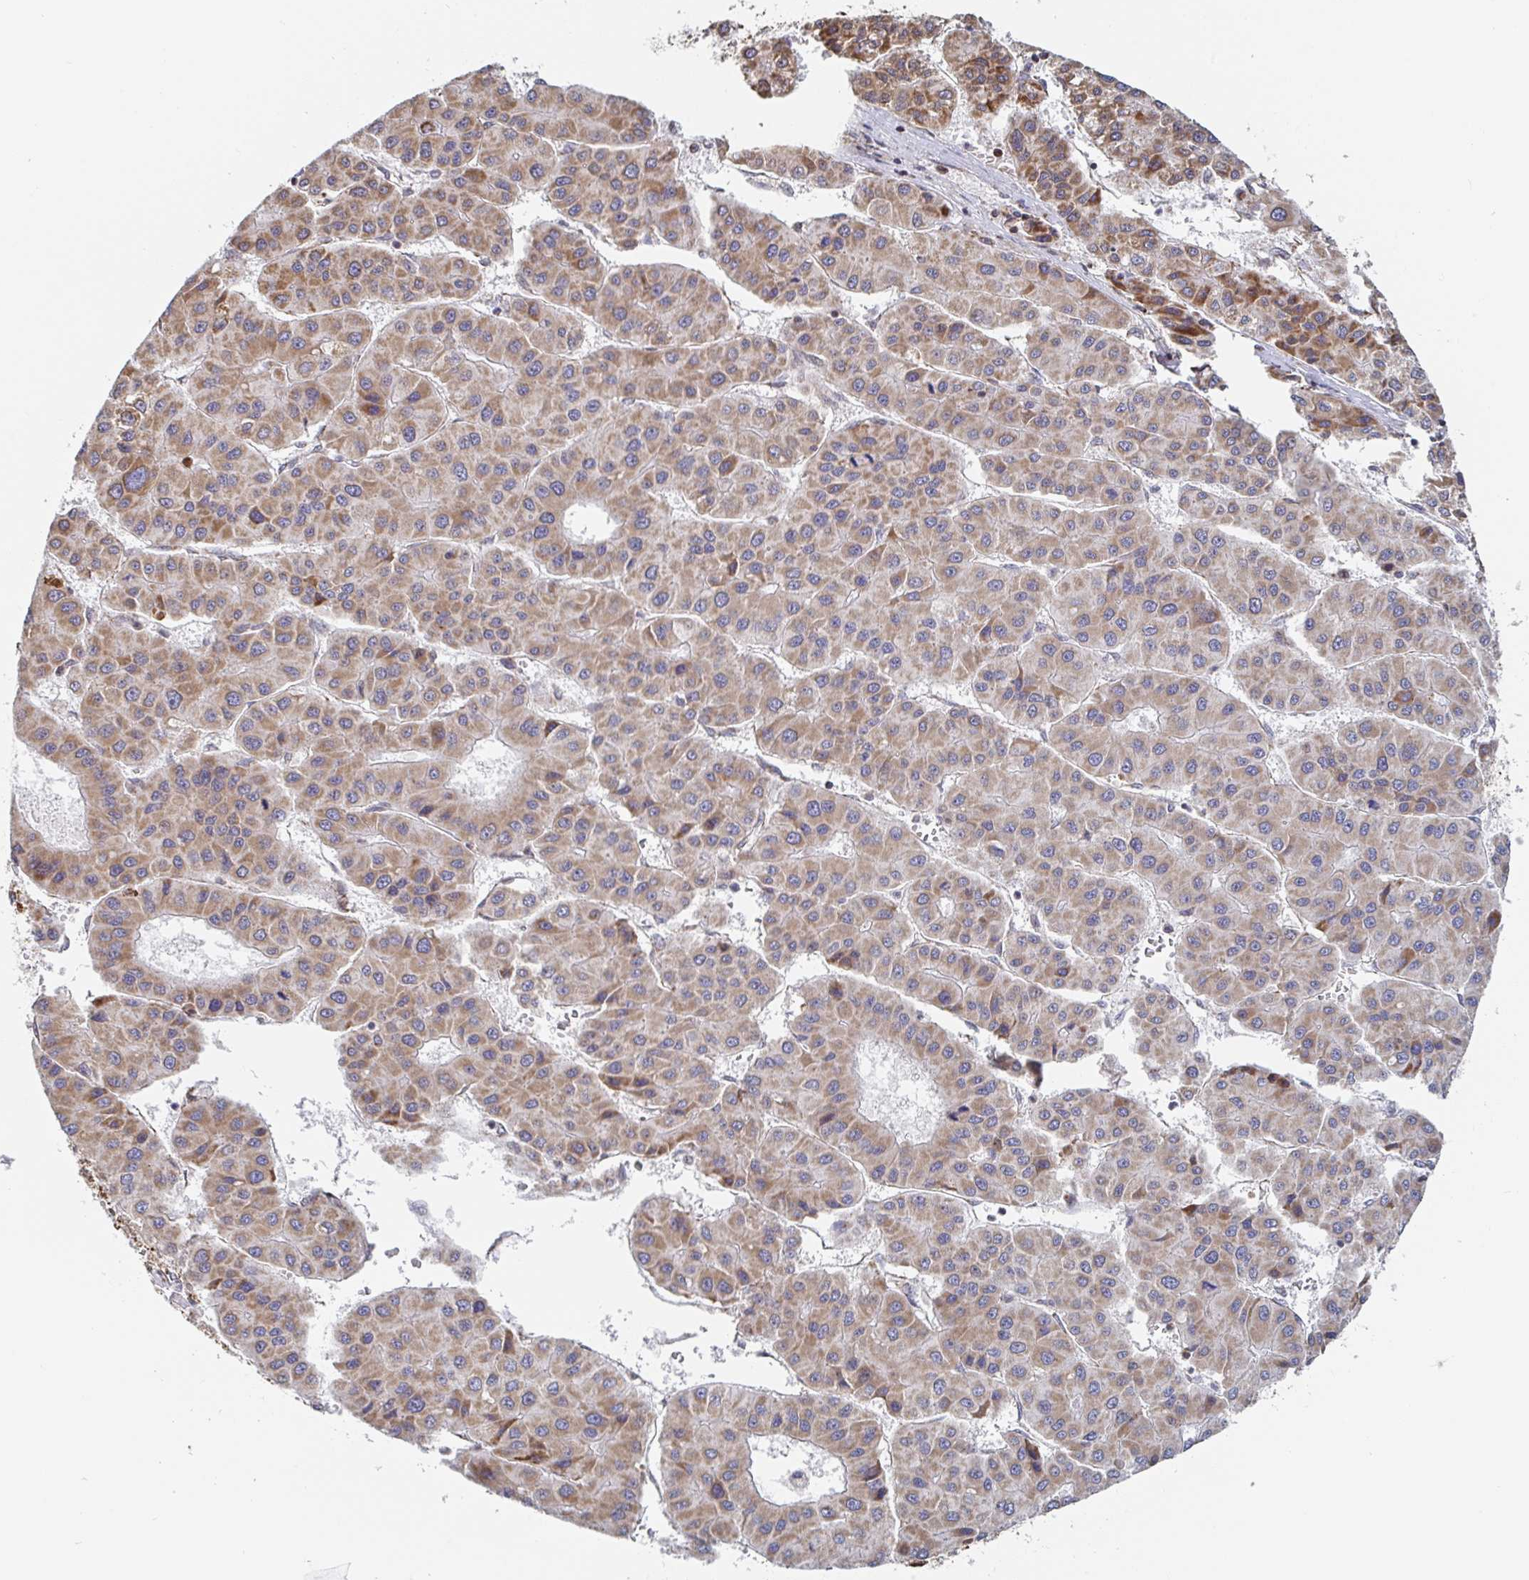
{"staining": {"intensity": "moderate", "quantity": ">75%", "location": "cytoplasmic/membranous"}, "tissue": "liver cancer", "cell_type": "Tumor cells", "image_type": "cancer", "snomed": [{"axis": "morphology", "description": "Carcinoma, Hepatocellular, NOS"}, {"axis": "topography", "description": "Liver"}], "caption": "Liver hepatocellular carcinoma stained for a protein exhibits moderate cytoplasmic/membranous positivity in tumor cells. The protein is stained brown, and the nuclei are stained in blue (DAB IHC with brightfield microscopy, high magnification).", "gene": "STARD8", "patient": {"sex": "male", "age": 73}}